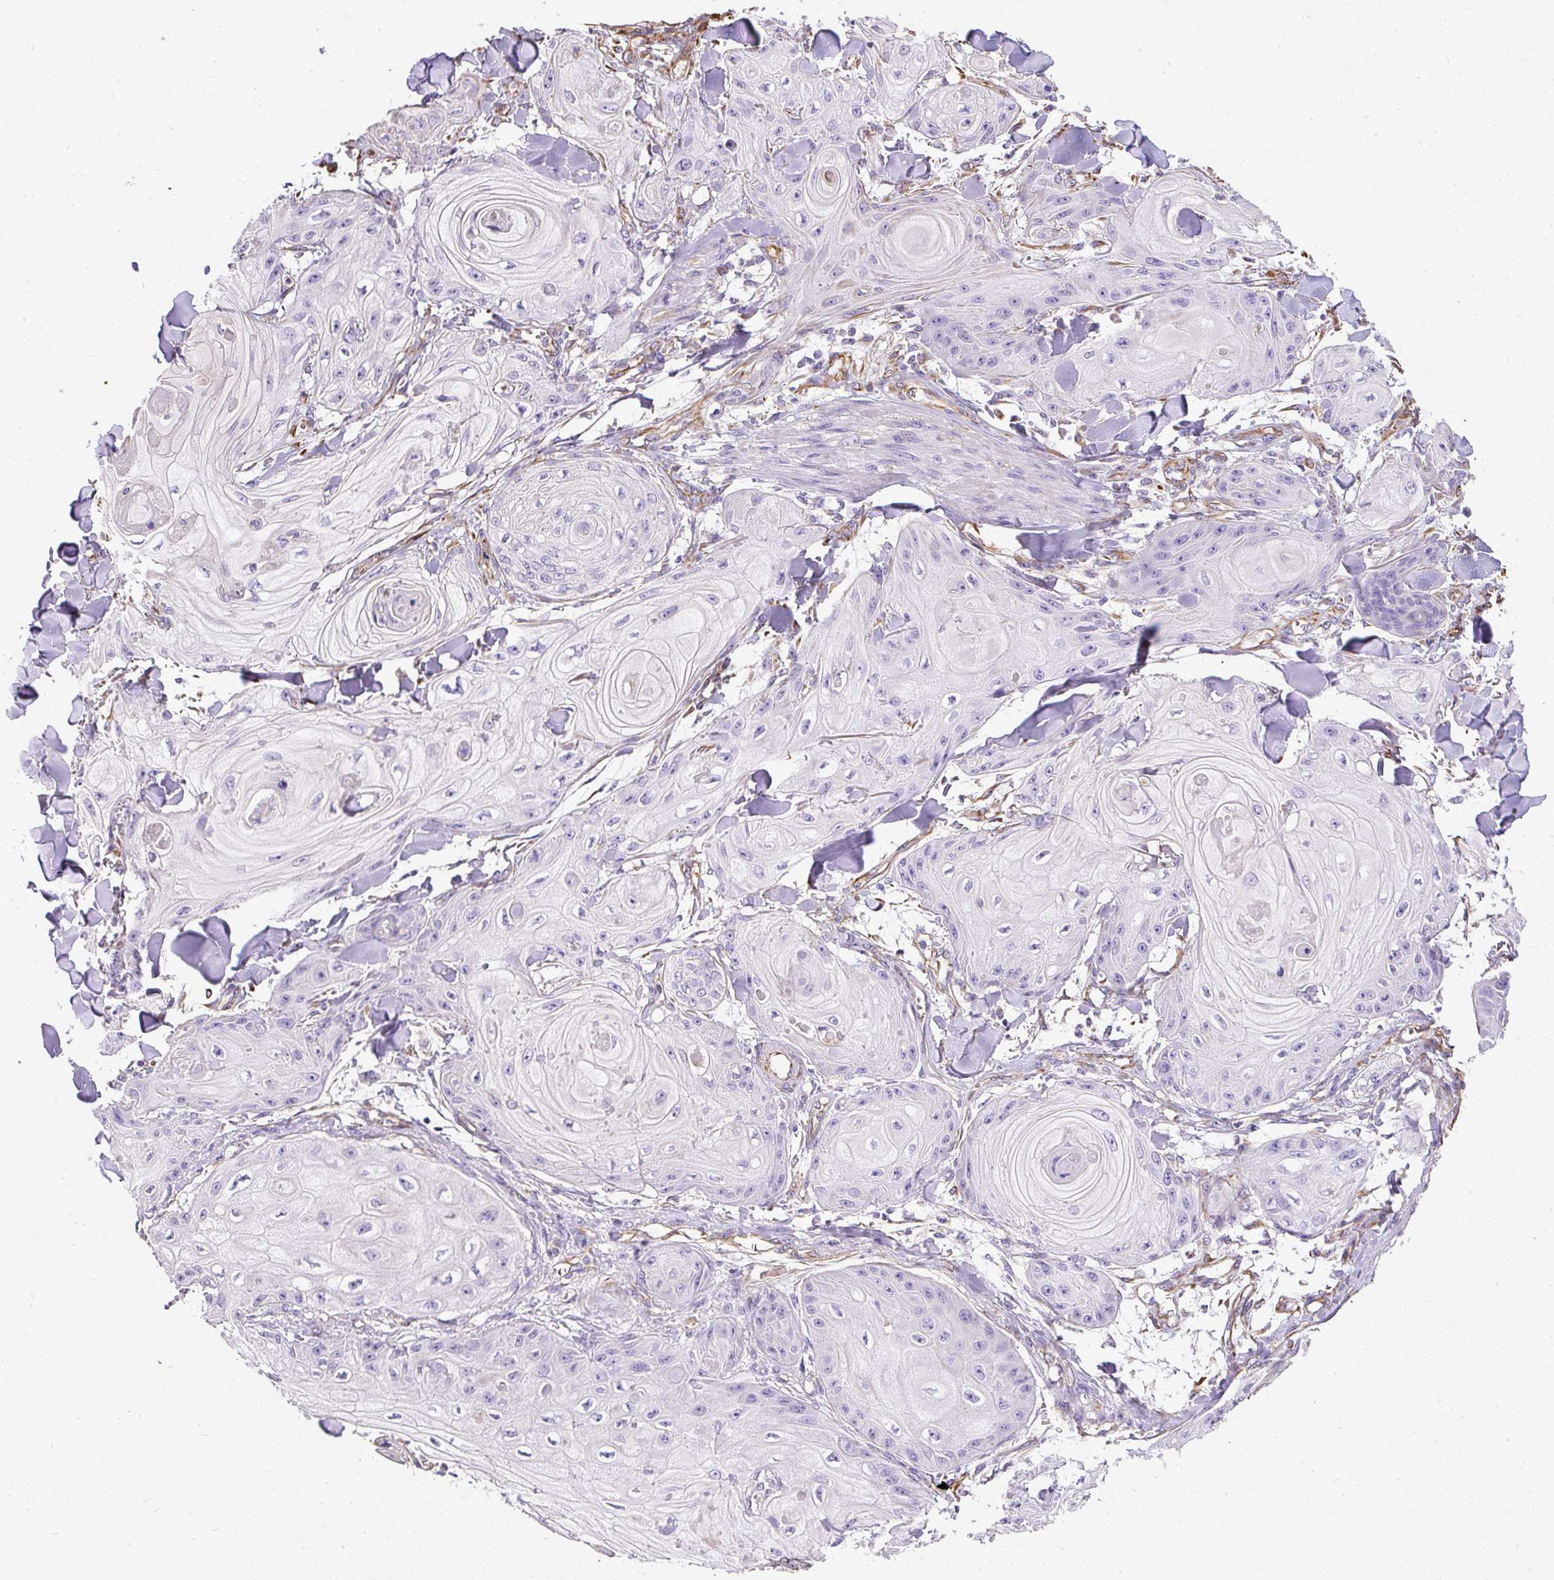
{"staining": {"intensity": "negative", "quantity": "none", "location": "none"}, "tissue": "skin cancer", "cell_type": "Tumor cells", "image_type": "cancer", "snomed": [{"axis": "morphology", "description": "Squamous cell carcinoma, NOS"}, {"axis": "topography", "description": "Skin"}], "caption": "IHC image of neoplastic tissue: skin cancer (squamous cell carcinoma) stained with DAB (3,3'-diaminobenzidine) exhibits no significant protein staining in tumor cells. (Brightfield microscopy of DAB immunohistochemistry at high magnification).", "gene": "PLS1", "patient": {"sex": "male", "age": 74}}